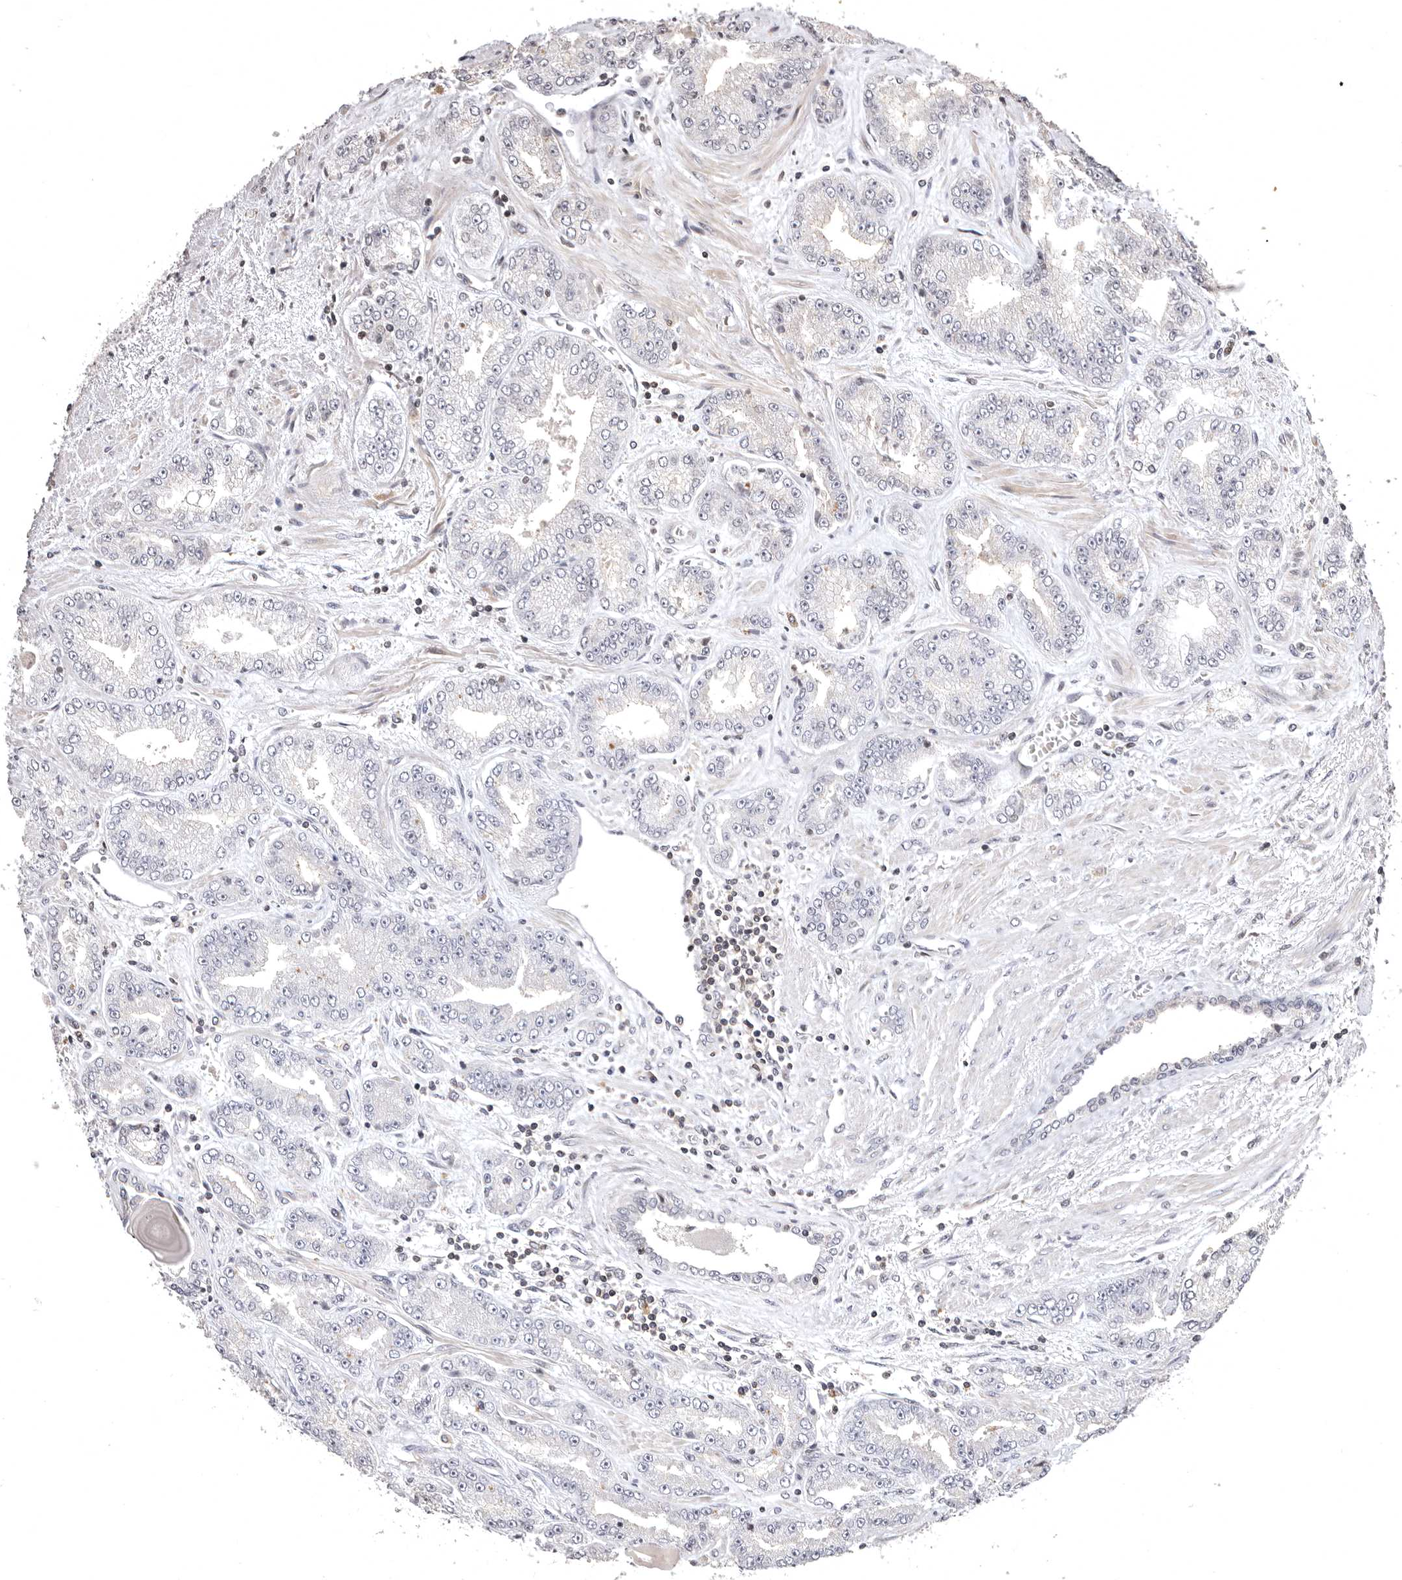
{"staining": {"intensity": "negative", "quantity": "none", "location": "none"}, "tissue": "prostate cancer", "cell_type": "Tumor cells", "image_type": "cancer", "snomed": [{"axis": "morphology", "description": "Adenocarcinoma, High grade"}, {"axis": "topography", "description": "Prostate"}], "caption": "Immunohistochemistry micrograph of prostate cancer (high-grade adenocarcinoma) stained for a protein (brown), which reveals no expression in tumor cells. The staining was performed using DAB to visualize the protein expression in brown, while the nuclei were stained in blue with hematoxylin (Magnification: 20x).", "gene": "AZIN1", "patient": {"sex": "male", "age": 71}}